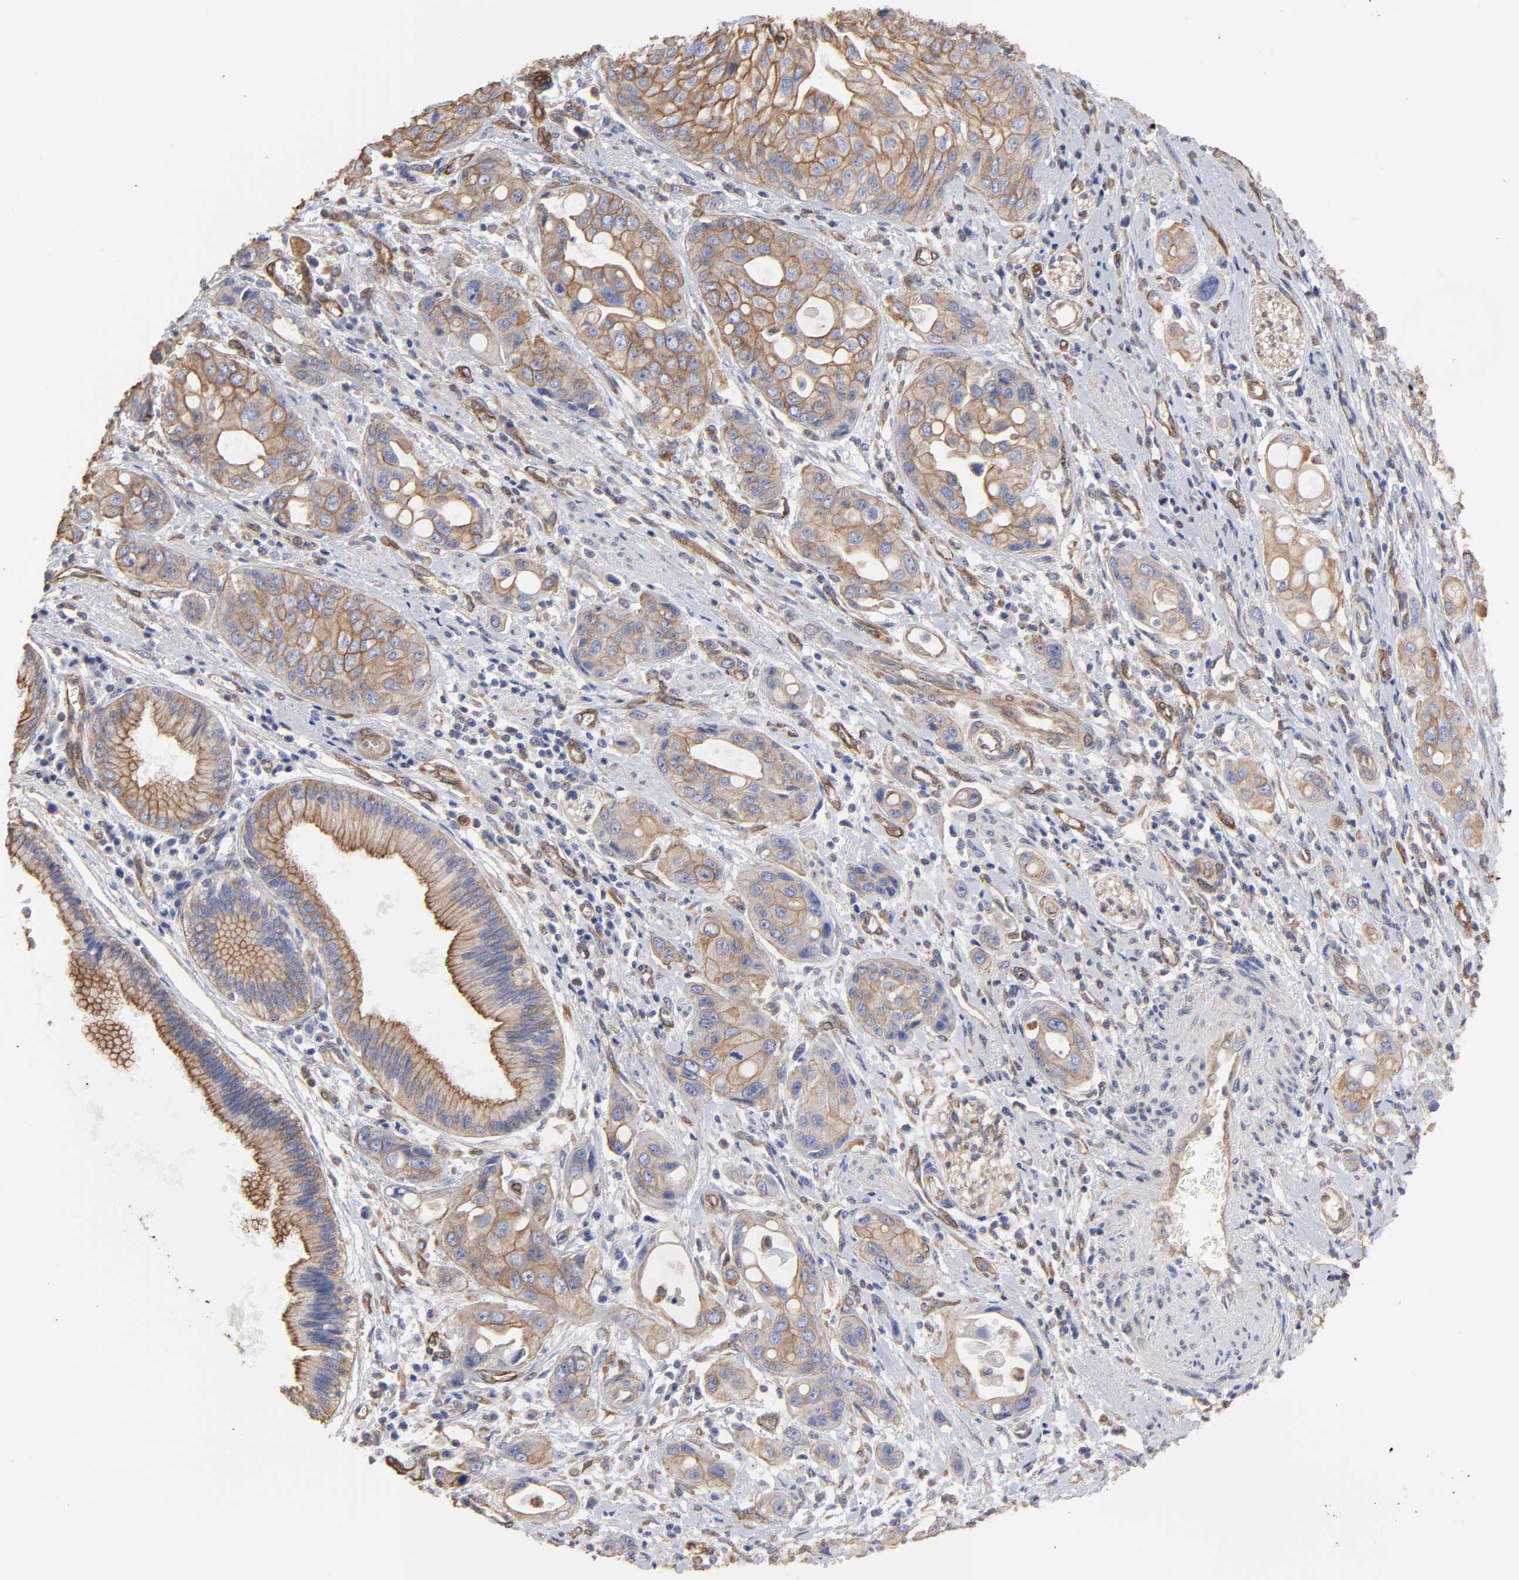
{"staining": {"intensity": "moderate", "quantity": ">75%", "location": "cytoplasmic/membranous"}, "tissue": "pancreatic cancer", "cell_type": "Tumor cells", "image_type": "cancer", "snomed": [{"axis": "morphology", "description": "Adenocarcinoma, NOS"}, {"axis": "topography", "description": "Pancreas"}], "caption": "Immunohistochemistry image of human adenocarcinoma (pancreatic) stained for a protein (brown), which reveals medium levels of moderate cytoplasmic/membranous staining in about >75% of tumor cells.", "gene": "LRCH2", "patient": {"sex": "female", "age": 60}}